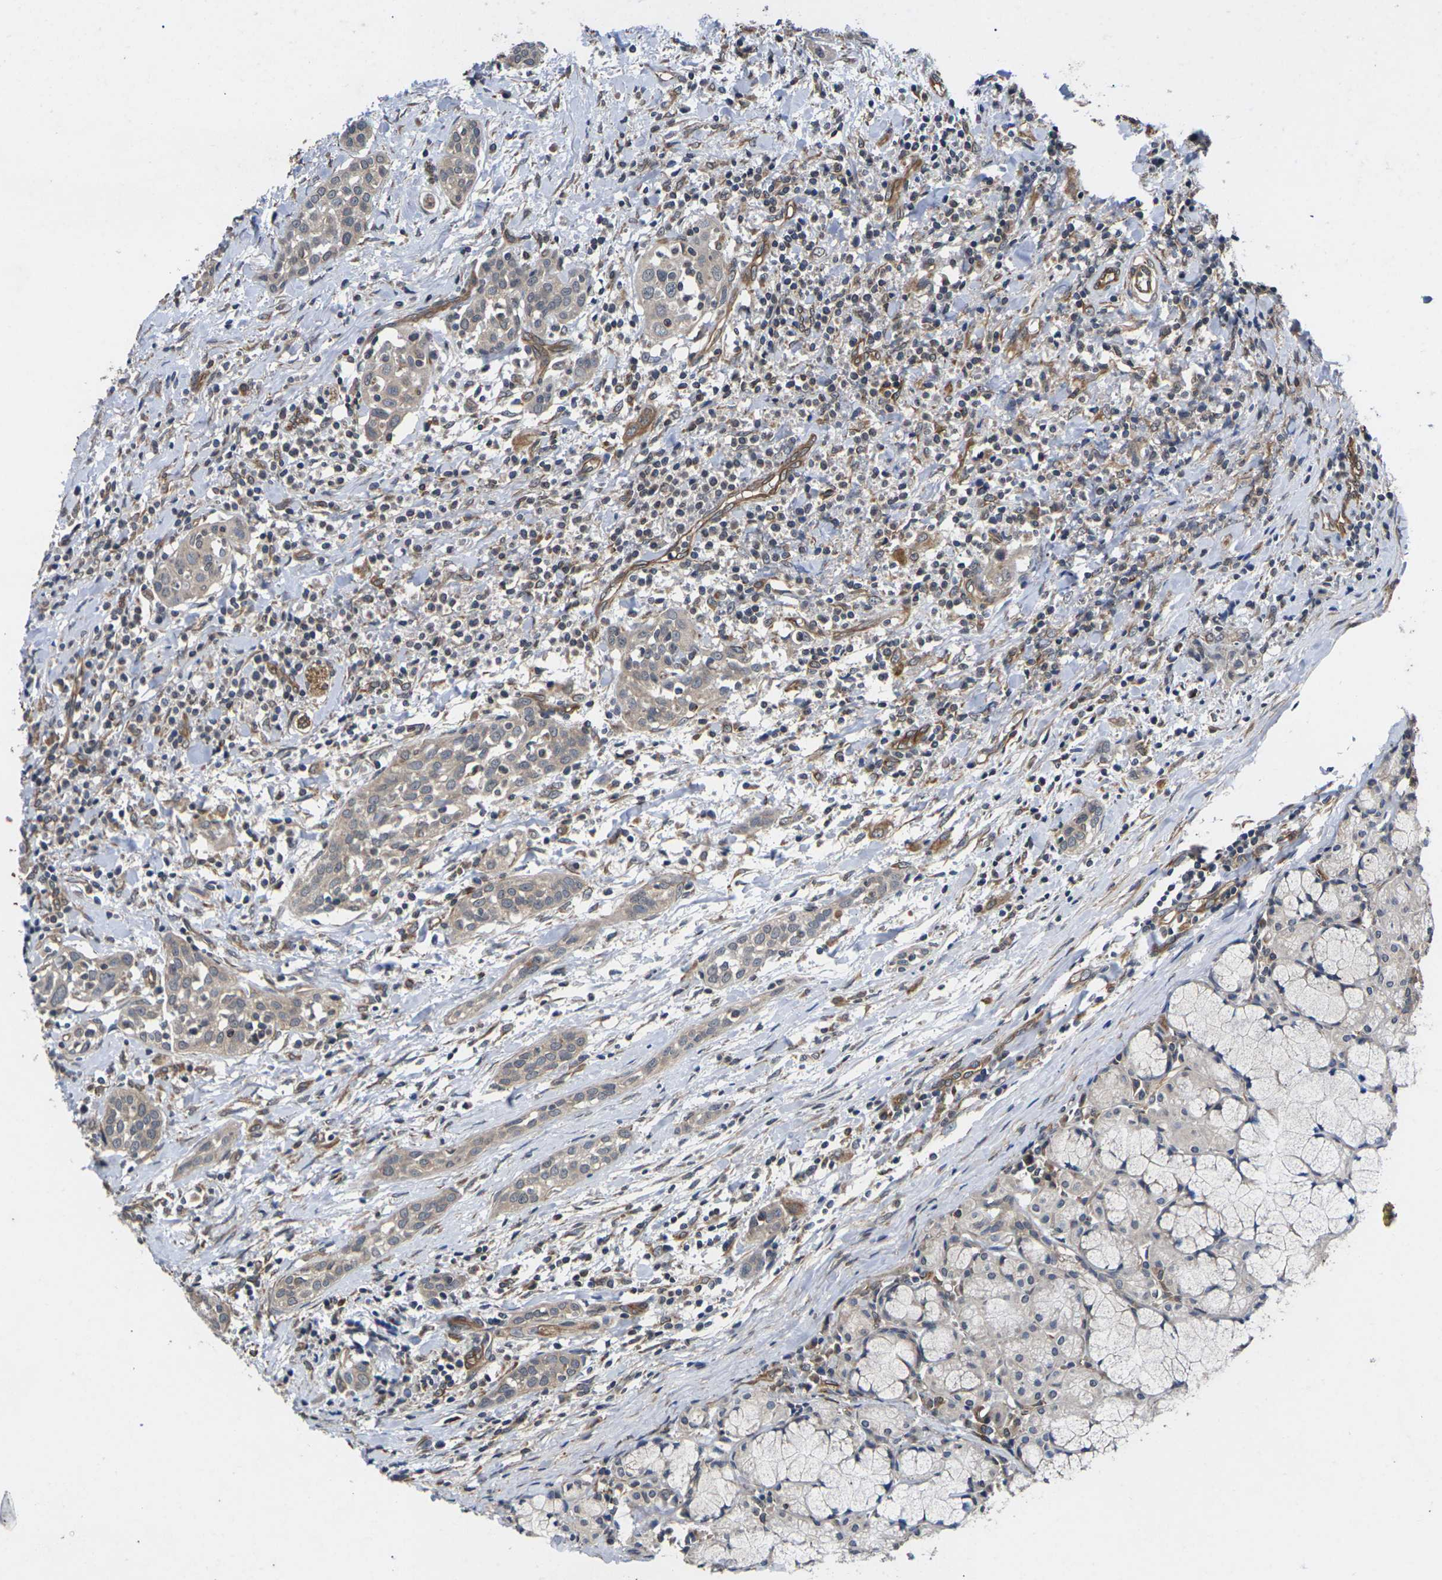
{"staining": {"intensity": "weak", "quantity": ">75%", "location": "cytoplasmic/membranous"}, "tissue": "head and neck cancer", "cell_type": "Tumor cells", "image_type": "cancer", "snomed": [{"axis": "morphology", "description": "Squamous cell carcinoma, NOS"}, {"axis": "topography", "description": "Oral tissue"}, {"axis": "topography", "description": "Head-Neck"}], "caption": "Protein staining by immunohistochemistry displays weak cytoplasmic/membranous positivity in about >75% of tumor cells in squamous cell carcinoma (head and neck). (DAB IHC with brightfield microscopy, high magnification).", "gene": "DKK2", "patient": {"sex": "female", "age": 50}}